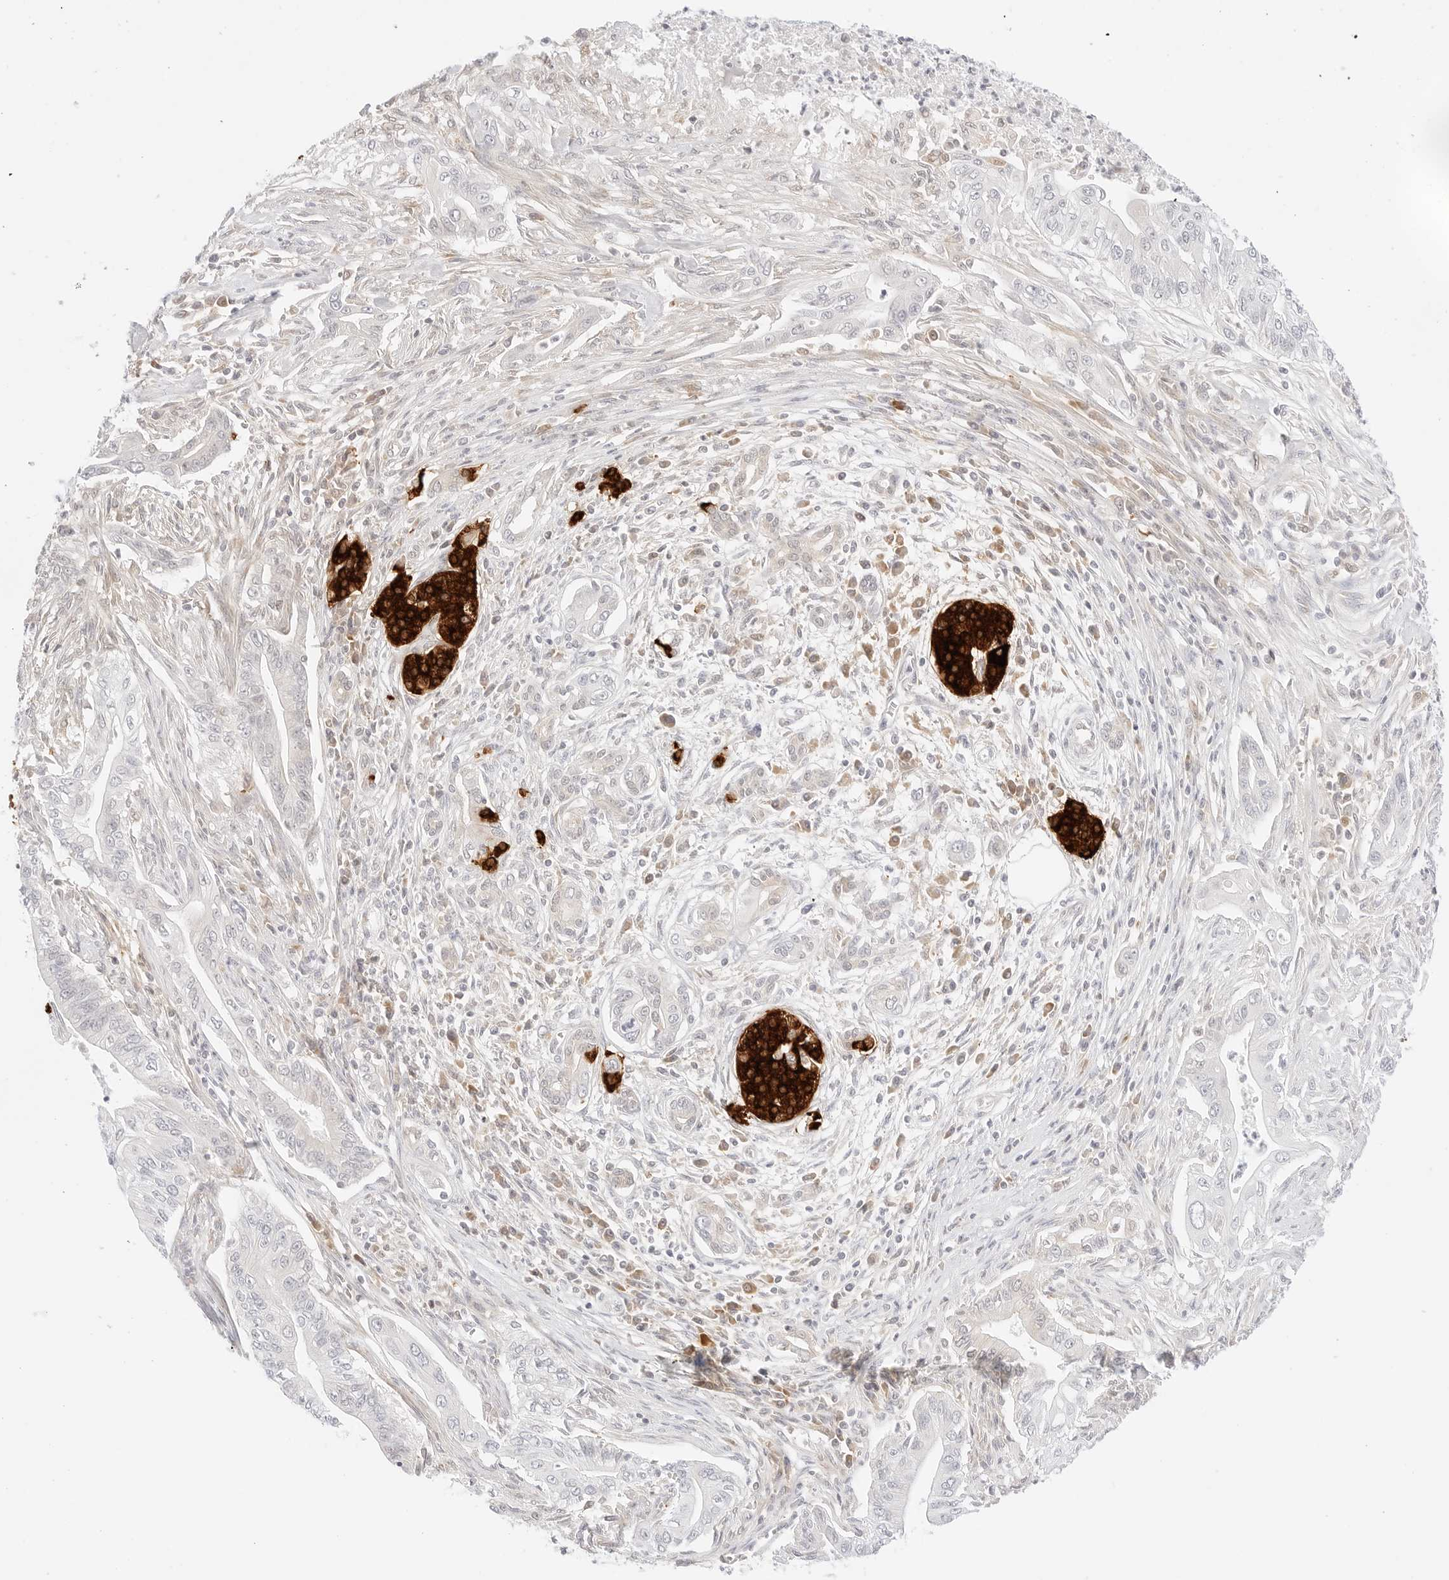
{"staining": {"intensity": "negative", "quantity": "none", "location": "none"}, "tissue": "pancreatic cancer", "cell_type": "Tumor cells", "image_type": "cancer", "snomed": [{"axis": "morphology", "description": "Adenocarcinoma, NOS"}, {"axis": "topography", "description": "Pancreas"}], "caption": "Histopathology image shows no protein positivity in tumor cells of pancreatic cancer tissue.", "gene": "ERO1B", "patient": {"sex": "male", "age": 58}}